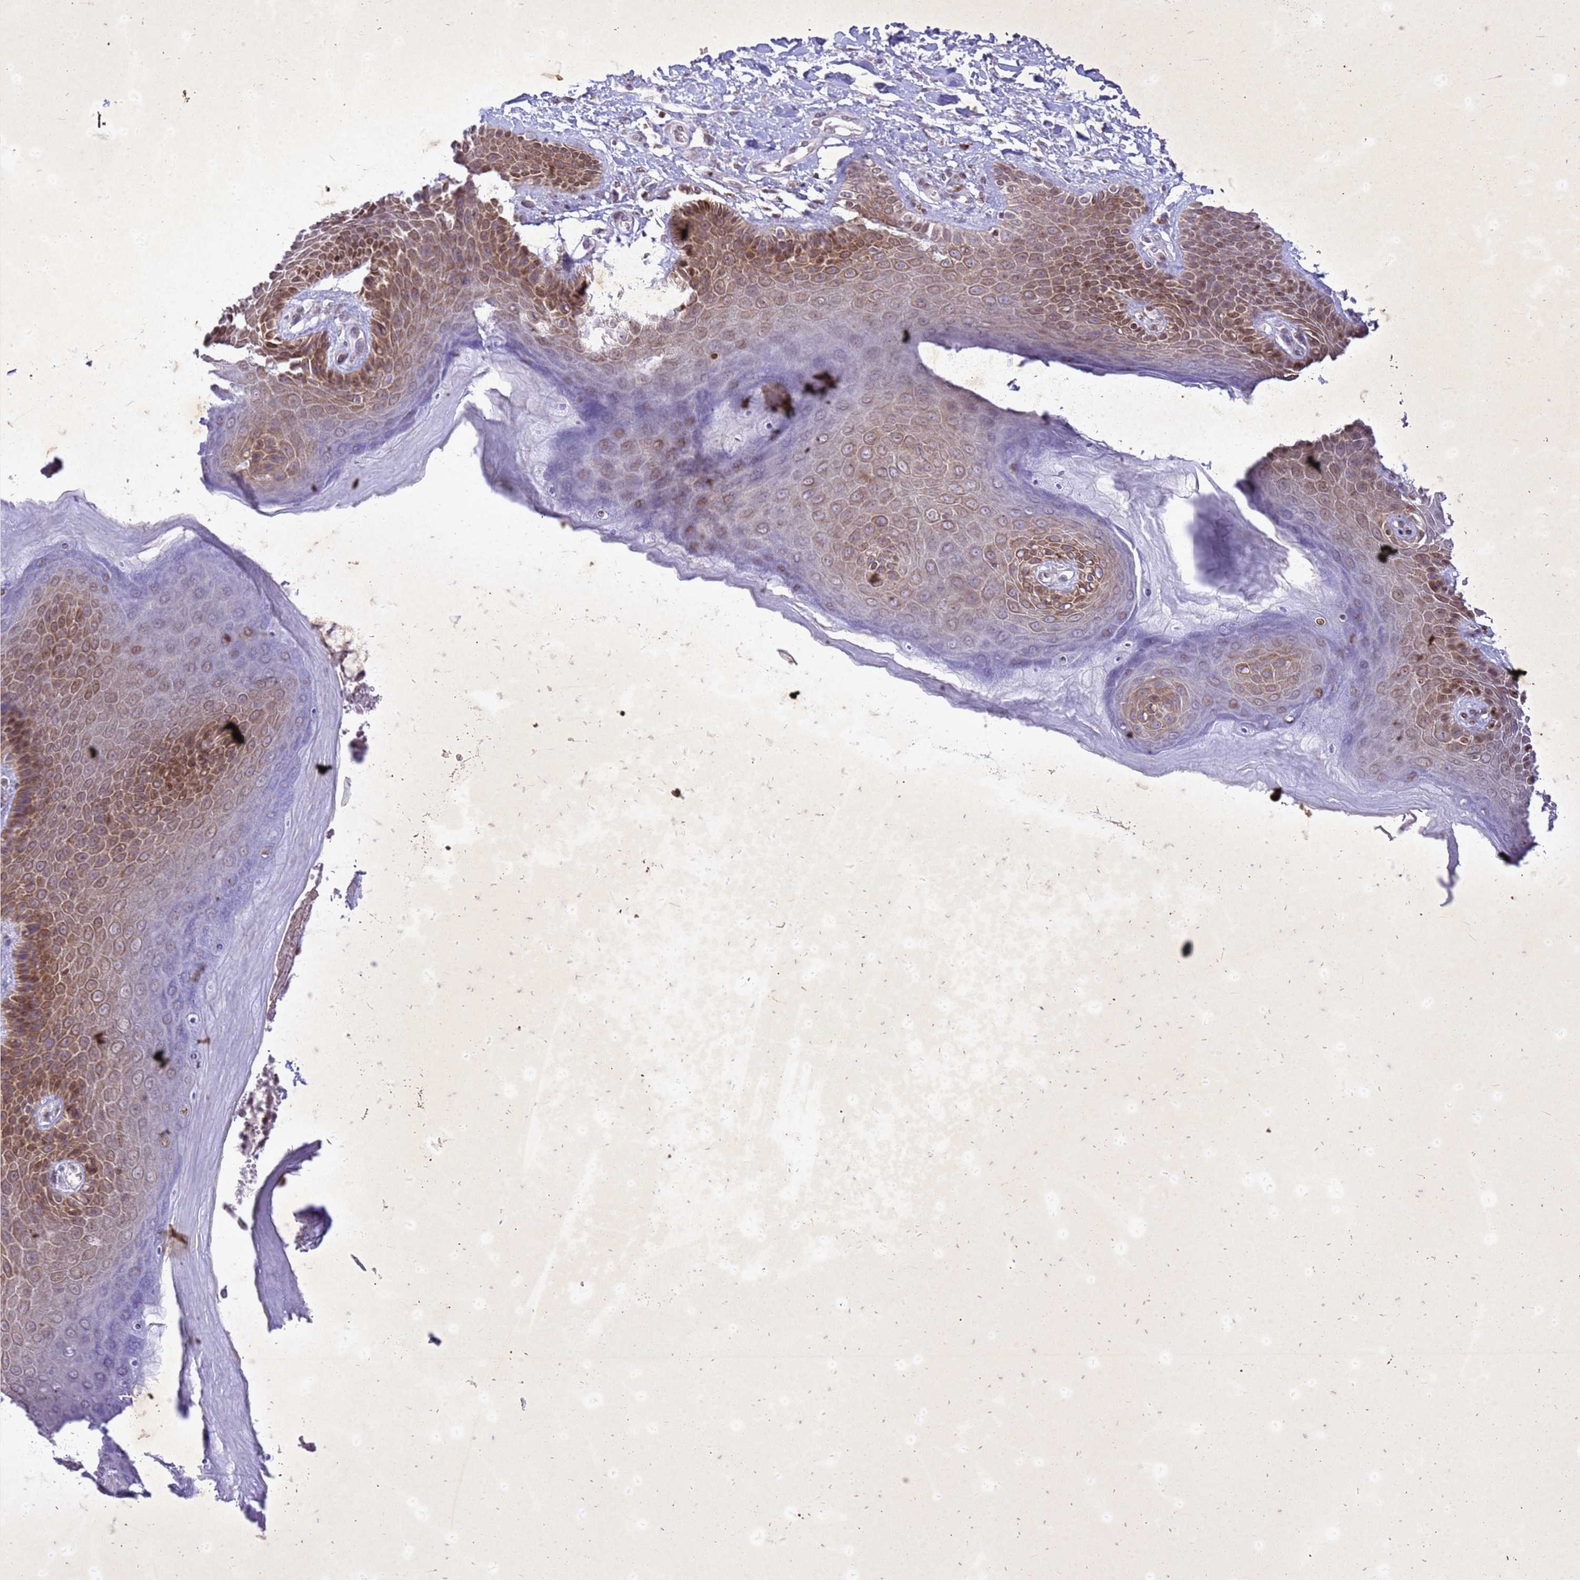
{"staining": {"intensity": "moderate", "quantity": "25%-75%", "location": "cytoplasmic/membranous,nuclear"}, "tissue": "skin", "cell_type": "Epidermal cells", "image_type": "normal", "snomed": [{"axis": "morphology", "description": "Normal tissue, NOS"}, {"axis": "topography", "description": "Anal"}], "caption": "Immunohistochemistry (IHC) staining of unremarkable skin, which reveals medium levels of moderate cytoplasmic/membranous,nuclear positivity in about 25%-75% of epidermal cells indicating moderate cytoplasmic/membranous,nuclear protein positivity. The staining was performed using DAB (brown) for protein detection and nuclei were counterstained in hematoxylin (blue).", "gene": "COPS9", "patient": {"sex": "female", "age": 89}}